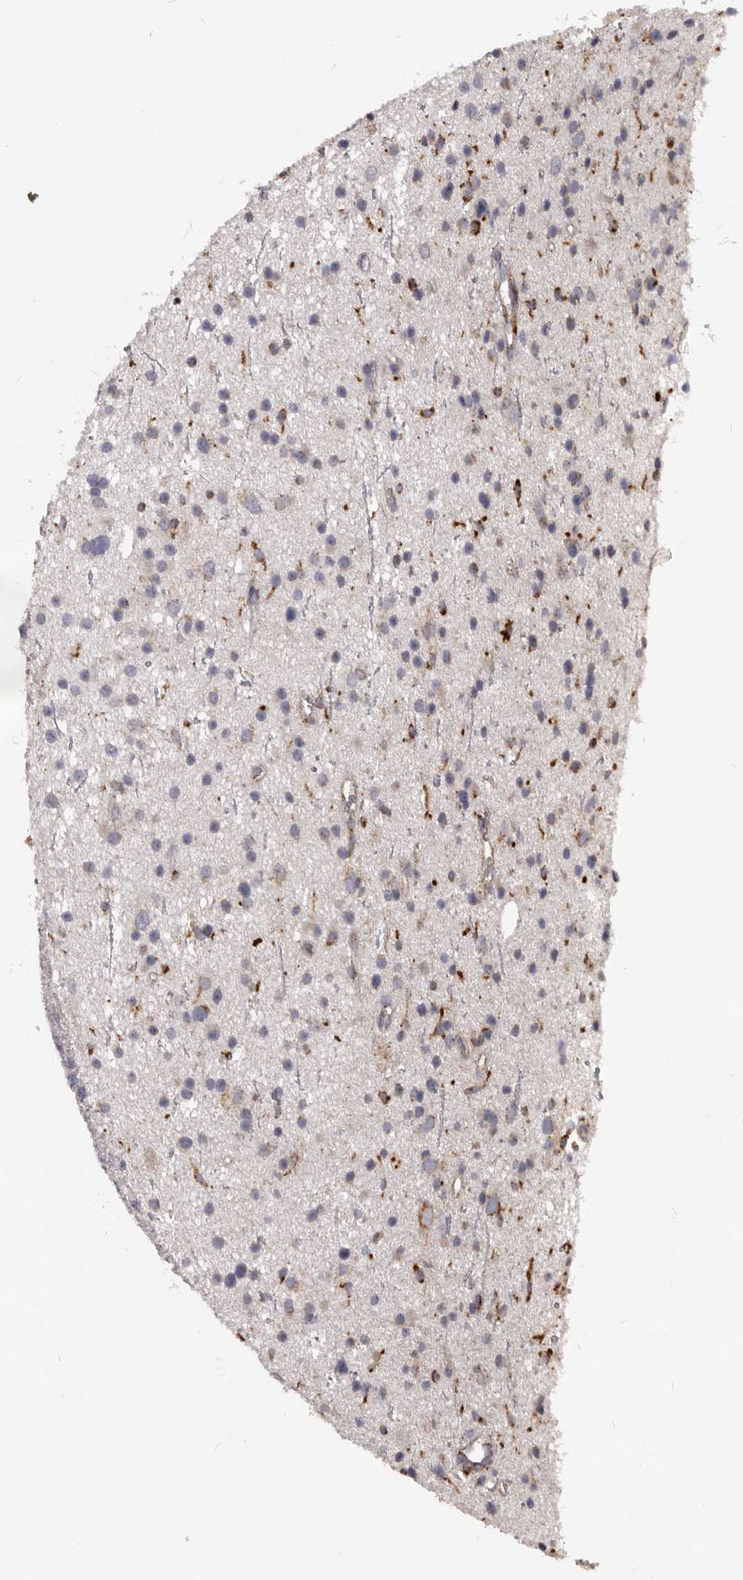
{"staining": {"intensity": "negative", "quantity": "none", "location": "none"}, "tissue": "glioma", "cell_type": "Tumor cells", "image_type": "cancer", "snomed": [{"axis": "morphology", "description": "Glioma, malignant, Low grade"}, {"axis": "topography", "description": "Cerebral cortex"}], "caption": "This photomicrograph is of glioma stained with immunohistochemistry (IHC) to label a protein in brown with the nuclei are counter-stained blue. There is no positivity in tumor cells.", "gene": "PI4K2A", "patient": {"sex": "female", "age": 39}}